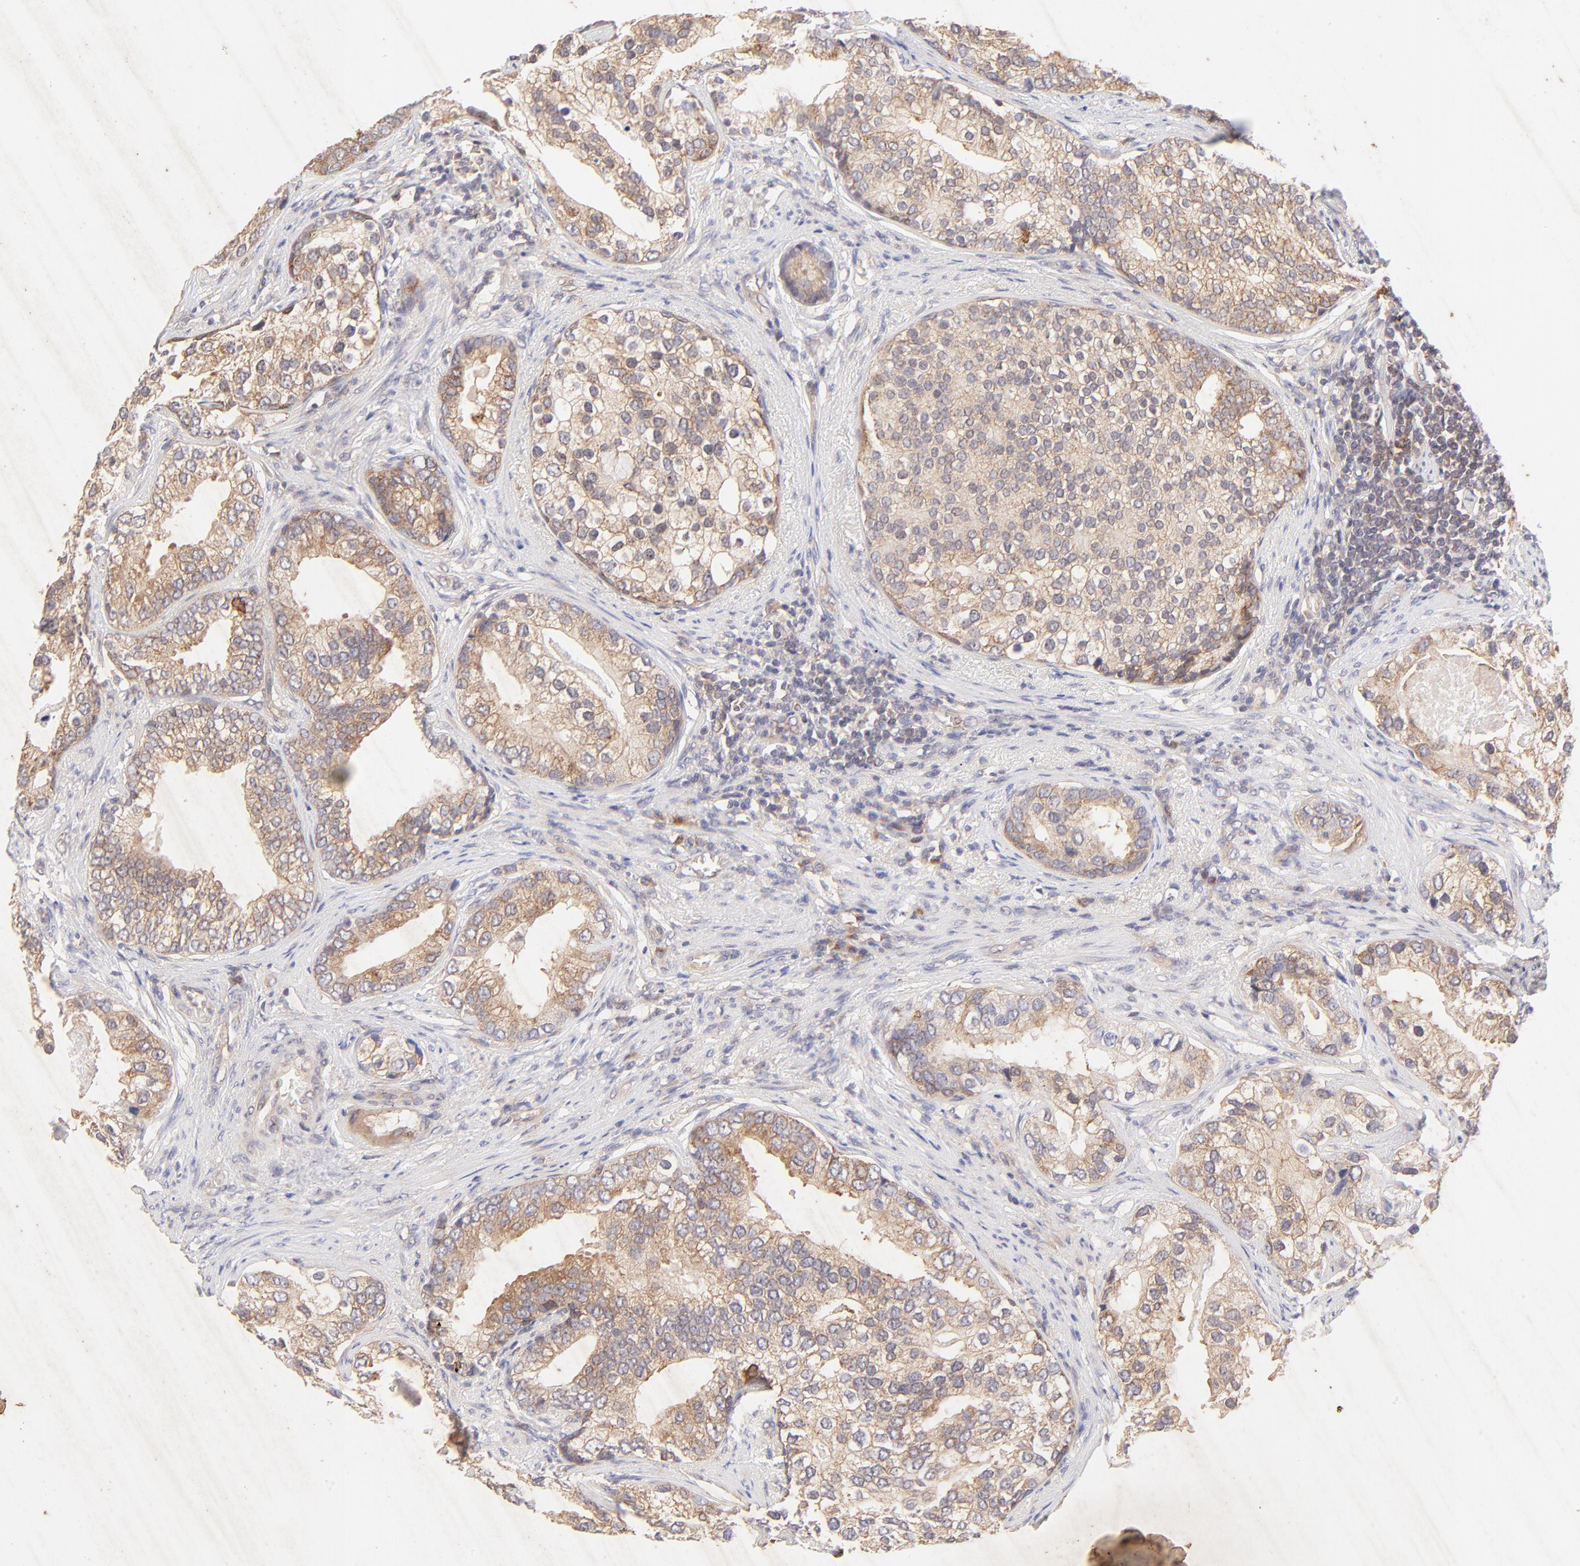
{"staining": {"intensity": "moderate", "quantity": ">75%", "location": "cytoplasmic/membranous"}, "tissue": "prostate cancer", "cell_type": "Tumor cells", "image_type": "cancer", "snomed": [{"axis": "morphology", "description": "Adenocarcinoma, Low grade"}, {"axis": "topography", "description": "Prostate"}], "caption": "Protein staining of prostate cancer (adenocarcinoma (low-grade)) tissue reveals moderate cytoplasmic/membranous positivity in about >75% of tumor cells. The staining is performed using DAB (3,3'-diaminobenzidine) brown chromogen to label protein expression. The nuclei are counter-stained blue using hematoxylin.", "gene": "TNRC6B", "patient": {"sex": "male", "age": 71}}